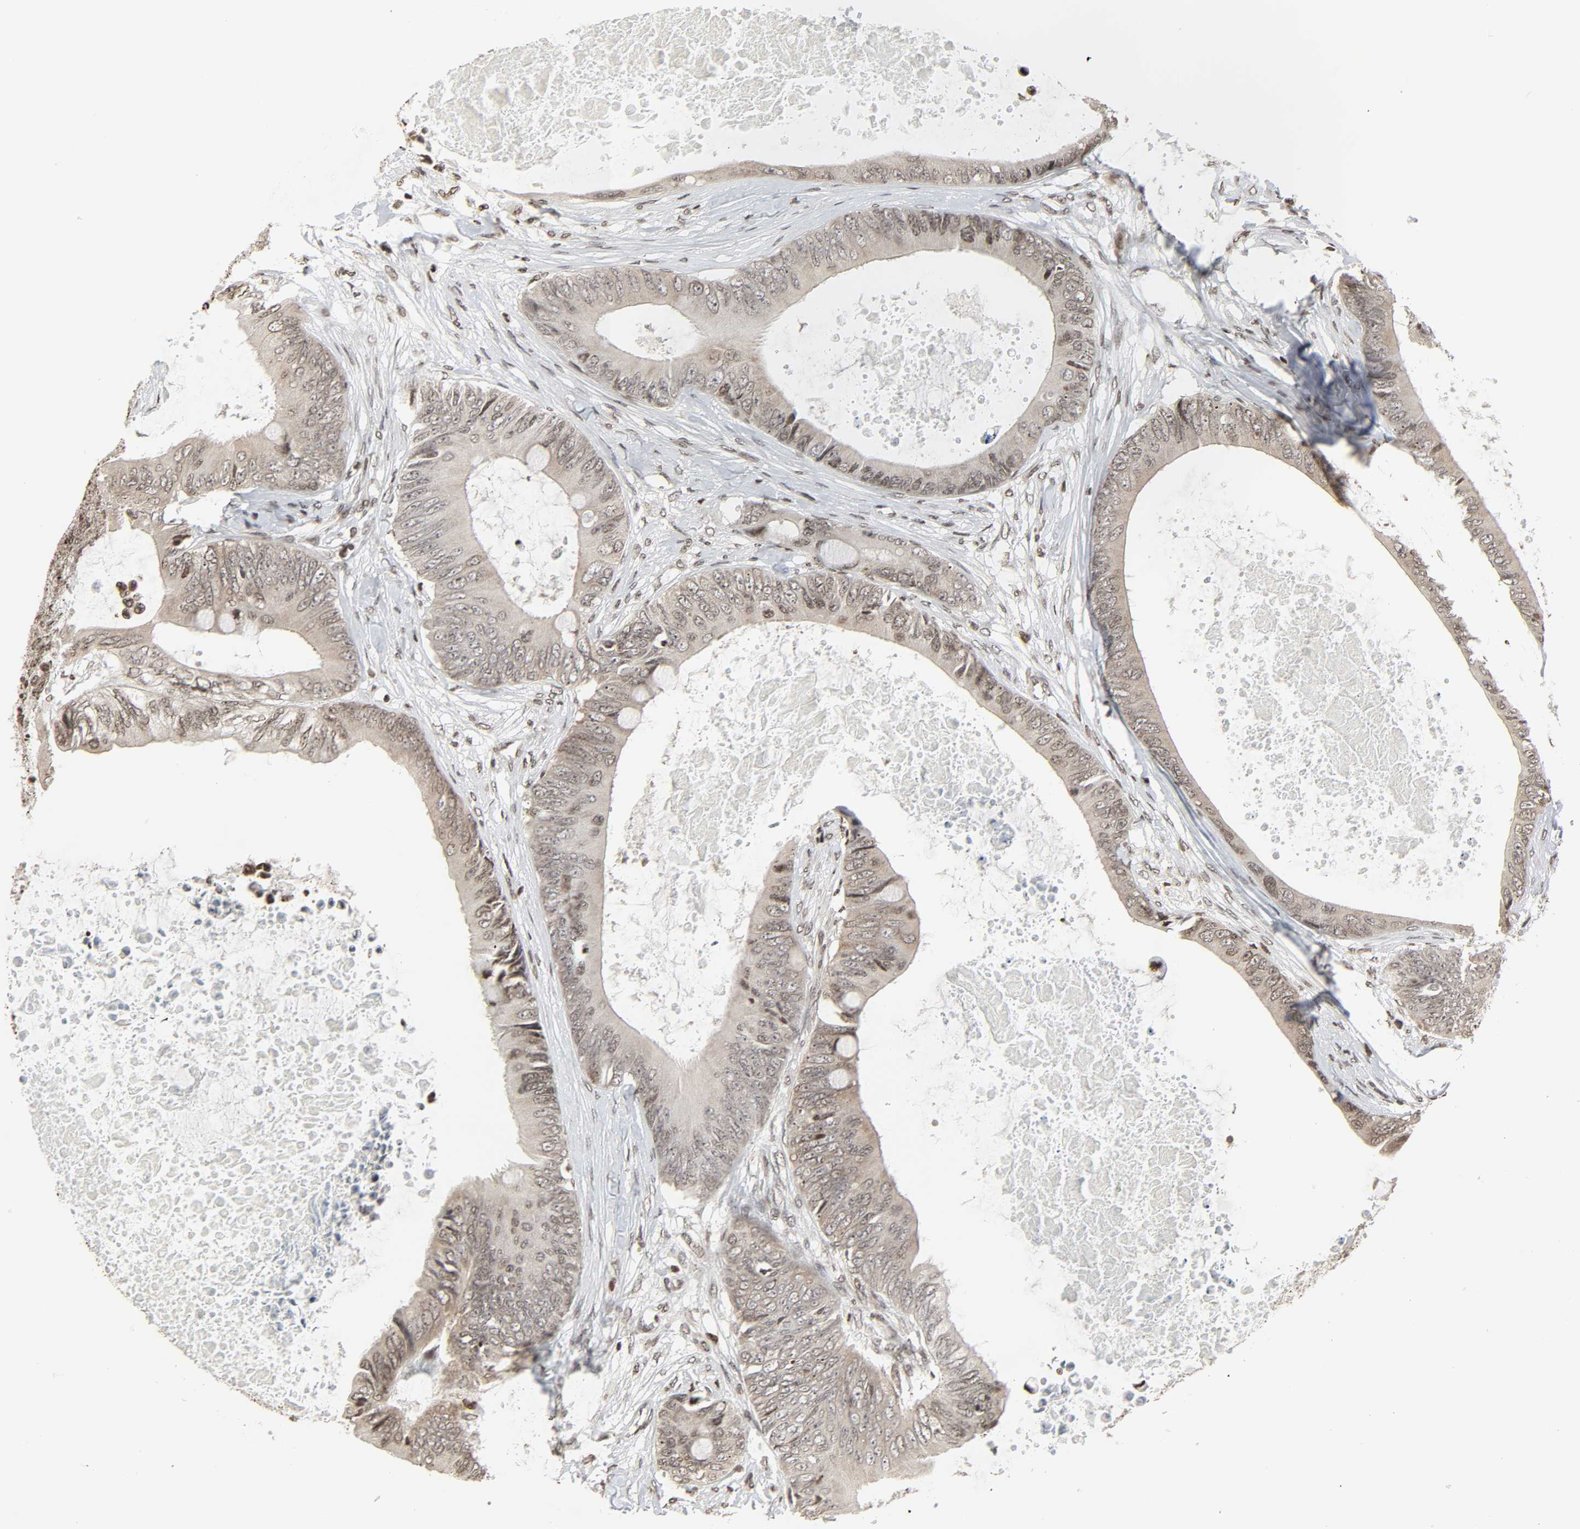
{"staining": {"intensity": "weak", "quantity": ">75%", "location": "cytoplasmic/membranous,nuclear"}, "tissue": "colorectal cancer", "cell_type": "Tumor cells", "image_type": "cancer", "snomed": [{"axis": "morphology", "description": "Normal tissue, NOS"}, {"axis": "morphology", "description": "Adenocarcinoma, NOS"}, {"axis": "topography", "description": "Rectum"}, {"axis": "topography", "description": "Peripheral nerve tissue"}], "caption": "Immunohistochemical staining of human colorectal adenocarcinoma exhibits weak cytoplasmic/membranous and nuclear protein expression in about >75% of tumor cells.", "gene": "ELAVL1", "patient": {"sex": "female", "age": 77}}